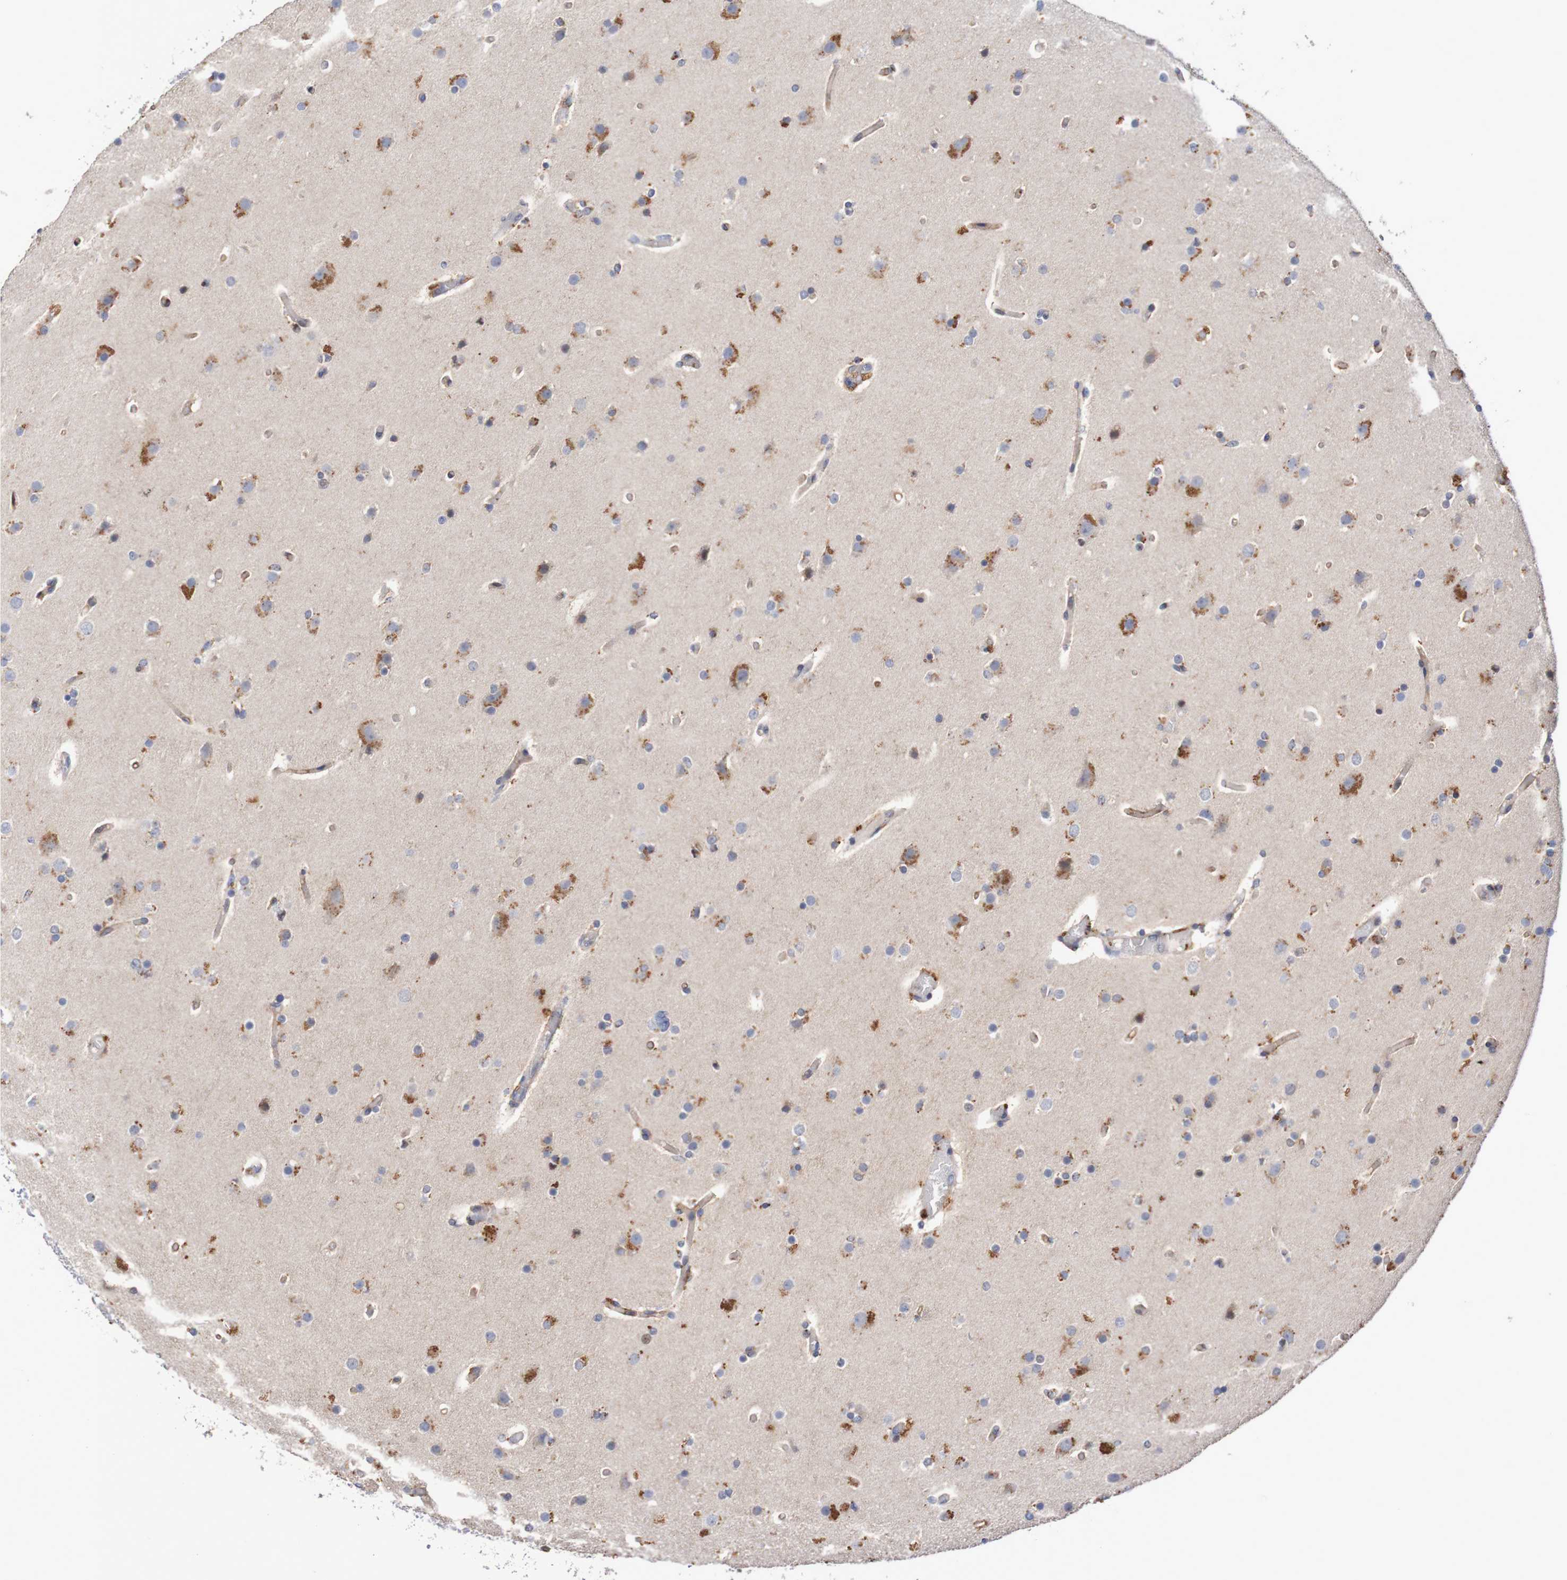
{"staining": {"intensity": "moderate", "quantity": "<25%", "location": "cytoplasmic/membranous"}, "tissue": "glioma", "cell_type": "Tumor cells", "image_type": "cancer", "snomed": [{"axis": "morphology", "description": "Glioma, malignant, High grade"}, {"axis": "topography", "description": "Cerebral cortex"}], "caption": "This image reveals glioma stained with IHC to label a protein in brown. The cytoplasmic/membranous of tumor cells show moderate positivity for the protein. Nuclei are counter-stained blue.", "gene": "FBP2", "patient": {"sex": "female", "age": 36}}